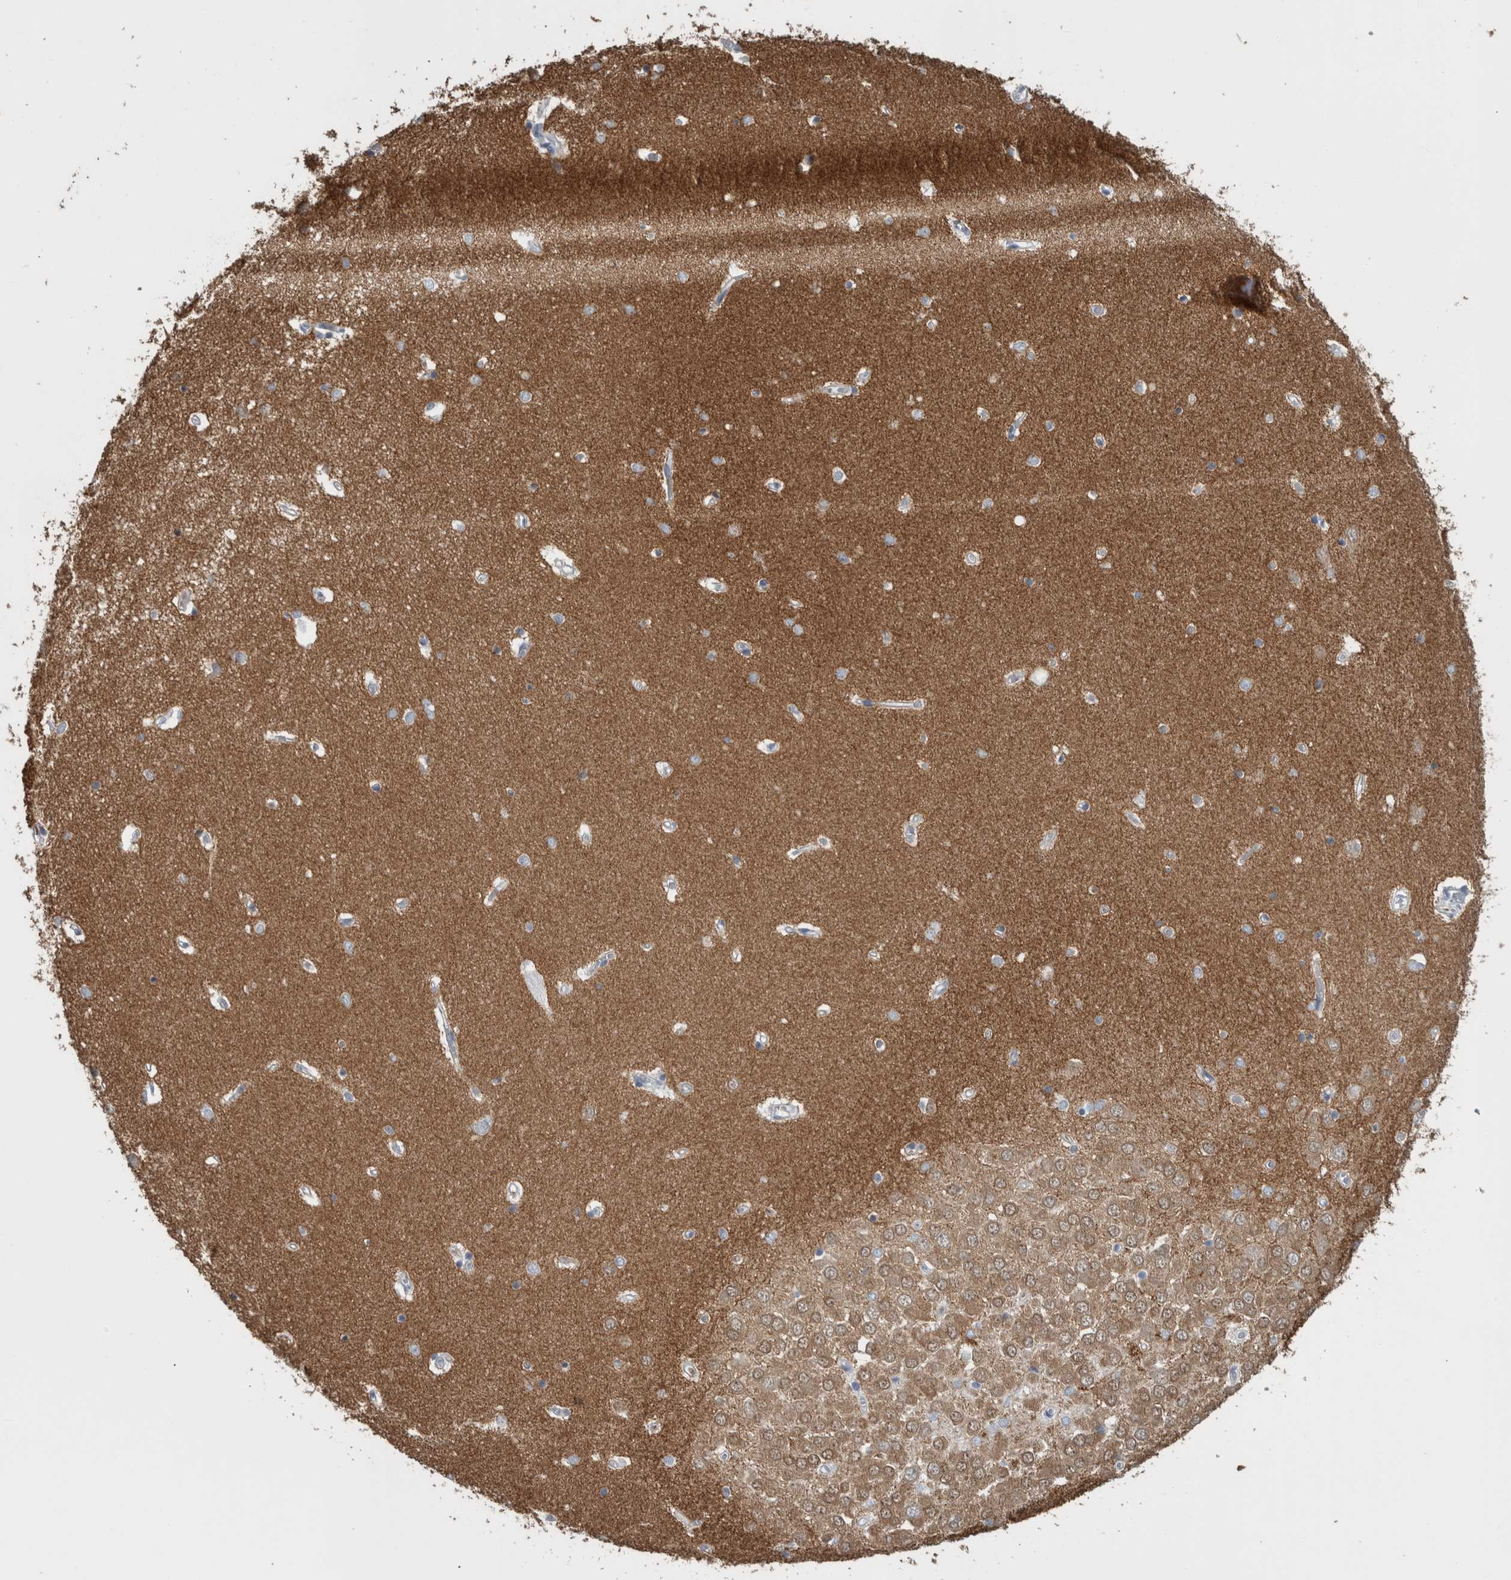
{"staining": {"intensity": "moderate", "quantity": "<25%", "location": "cytoplasmic/membranous"}, "tissue": "hippocampus", "cell_type": "Glial cells", "image_type": "normal", "snomed": [{"axis": "morphology", "description": "Normal tissue, NOS"}, {"axis": "topography", "description": "Hippocampus"}], "caption": "A histopathology image of human hippocampus stained for a protein exhibits moderate cytoplasmic/membranous brown staining in glial cells. The staining is performed using DAB (3,3'-diaminobenzidine) brown chromogen to label protein expression. The nuclei are counter-stained blue using hematoxylin.", "gene": "SH3GL2", "patient": {"sex": "male", "age": 70}}